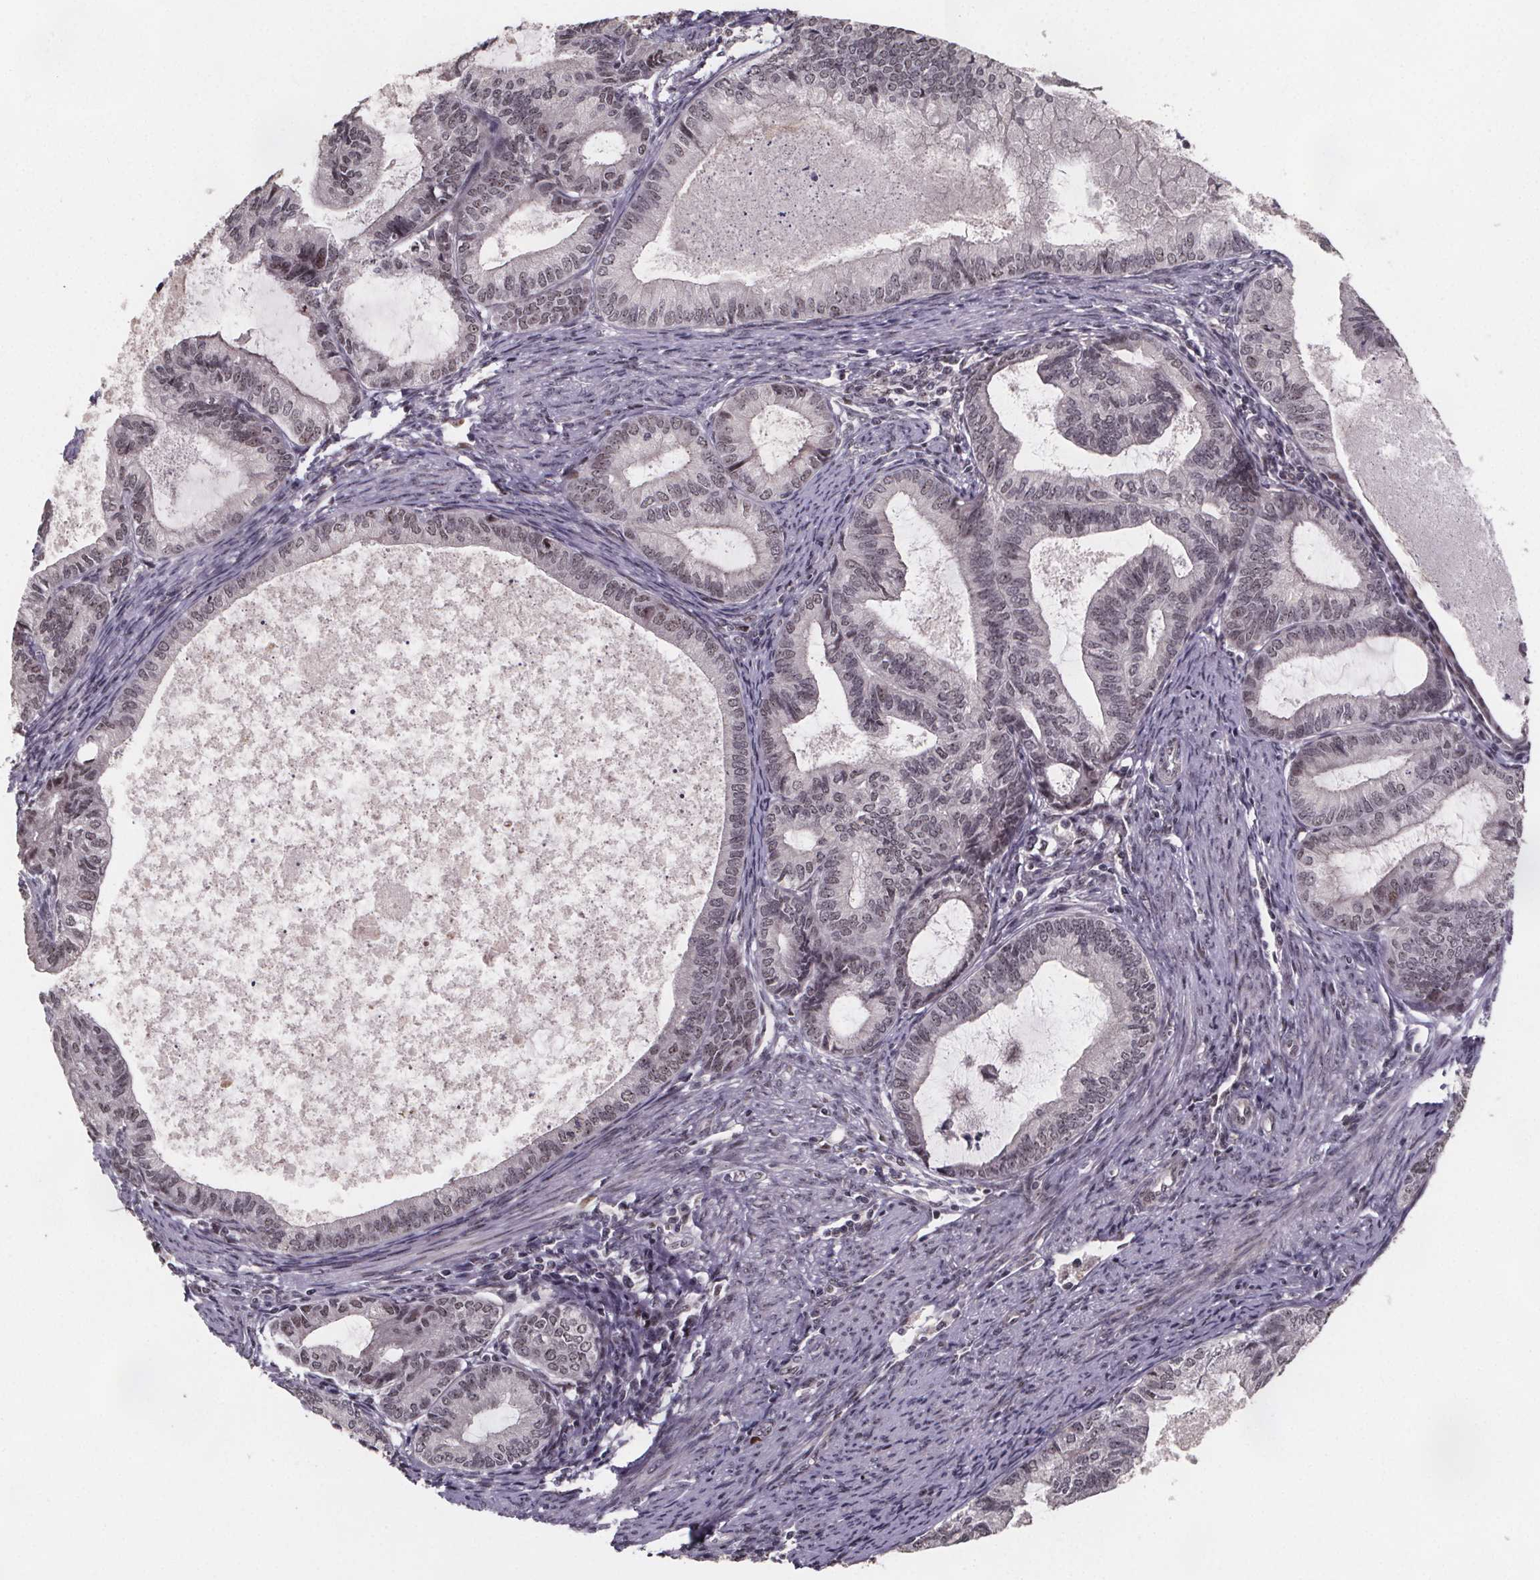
{"staining": {"intensity": "weak", "quantity": ">75%", "location": "nuclear"}, "tissue": "endometrial cancer", "cell_type": "Tumor cells", "image_type": "cancer", "snomed": [{"axis": "morphology", "description": "Adenocarcinoma, NOS"}, {"axis": "topography", "description": "Endometrium"}], "caption": "Tumor cells display low levels of weak nuclear expression in approximately >75% of cells in human endometrial cancer.", "gene": "U2SURP", "patient": {"sex": "female", "age": 86}}